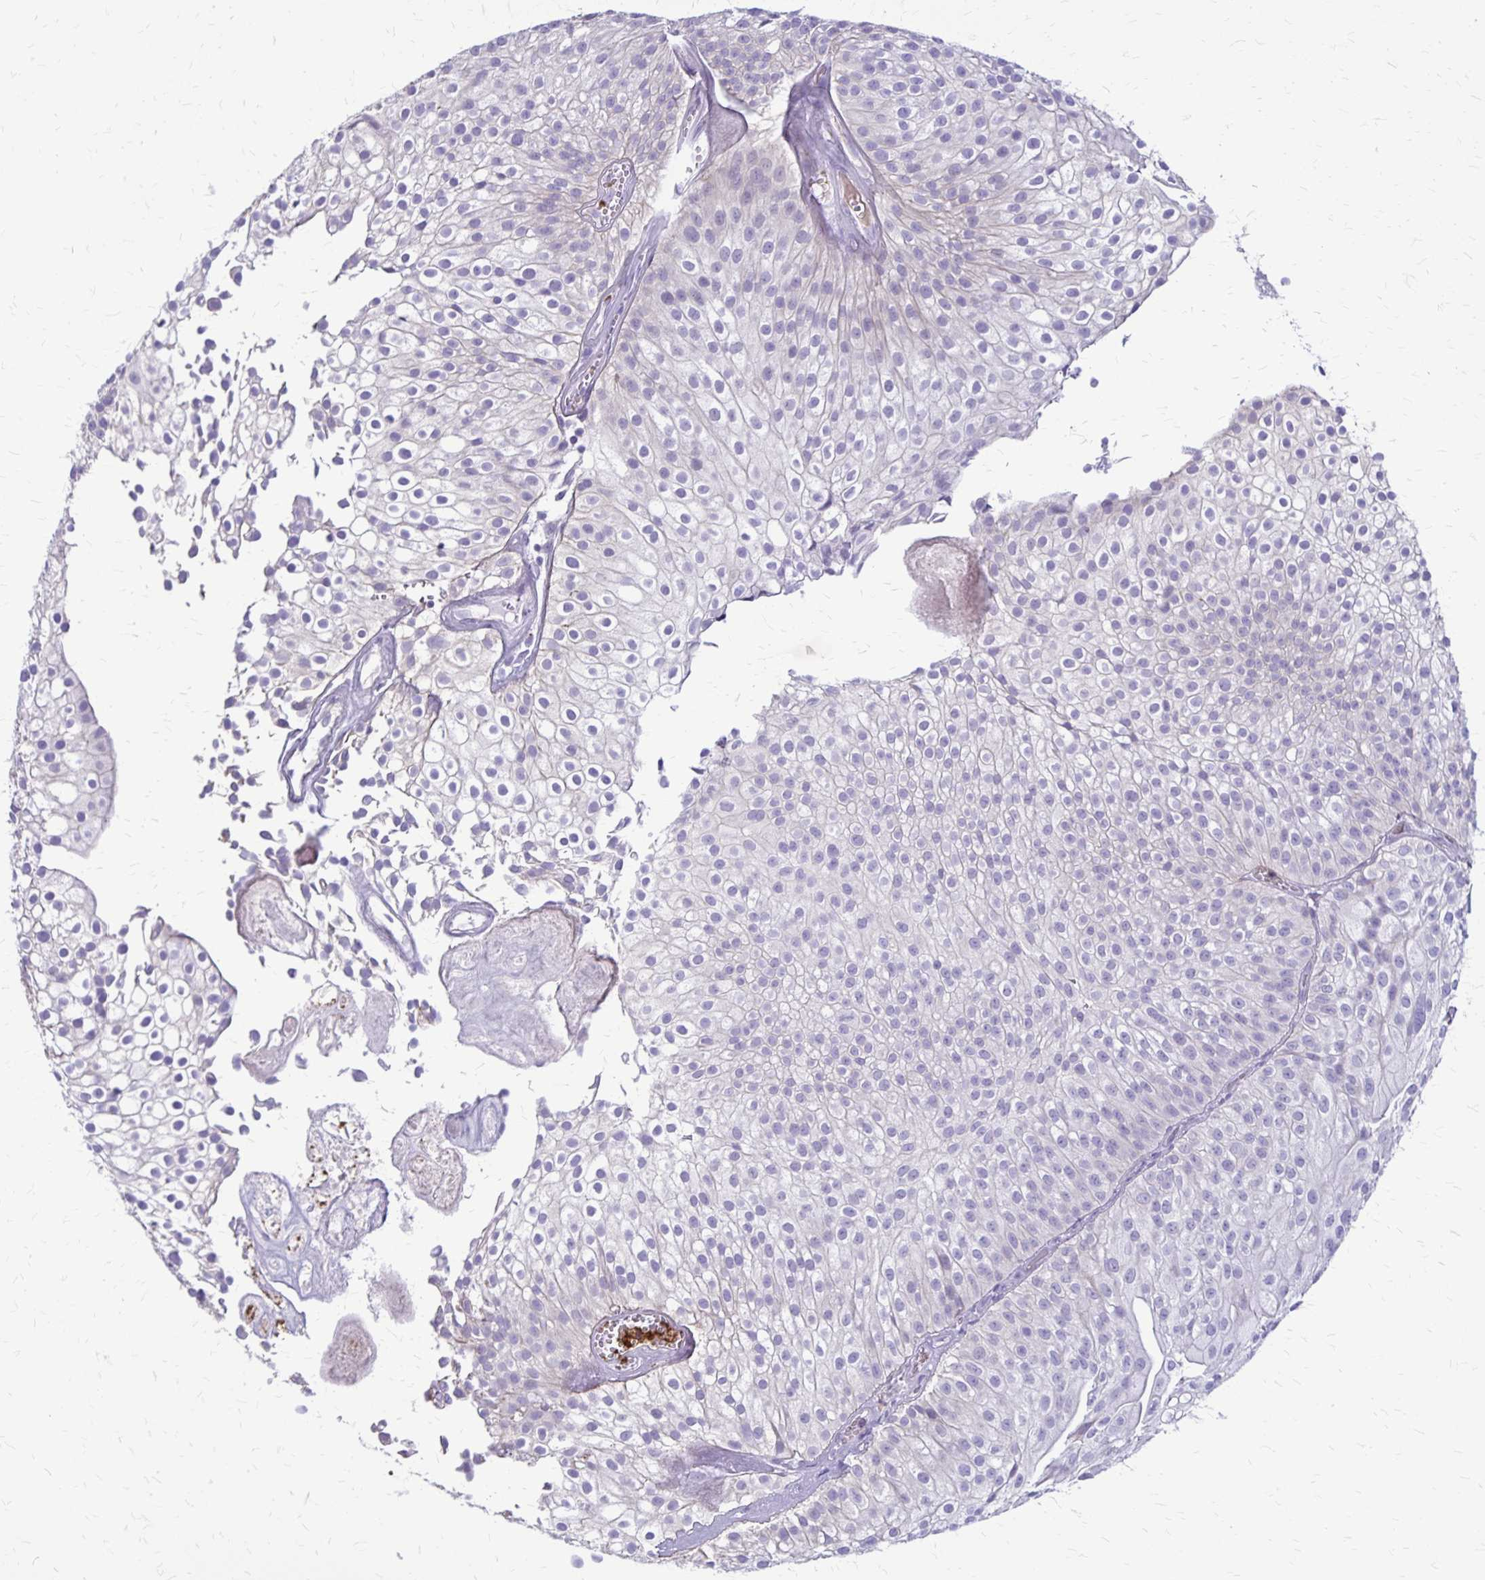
{"staining": {"intensity": "negative", "quantity": "none", "location": "none"}, "tissue": "urothelial cancer", "cell_type": "Tumor cells", "image_type": "cancer", "snomed": [{"axis": "morphology", "description": "Urothelial carcinoma, Low grade"}, {"axis": "topography", "description": "Urinary bladder"}], "caption": "Immunohistochemical staining of human urothelial cancer exhibits no significant staining in tumor cells.", "gene": "GP9", "patient": {"sex": "male", "age": 70}}